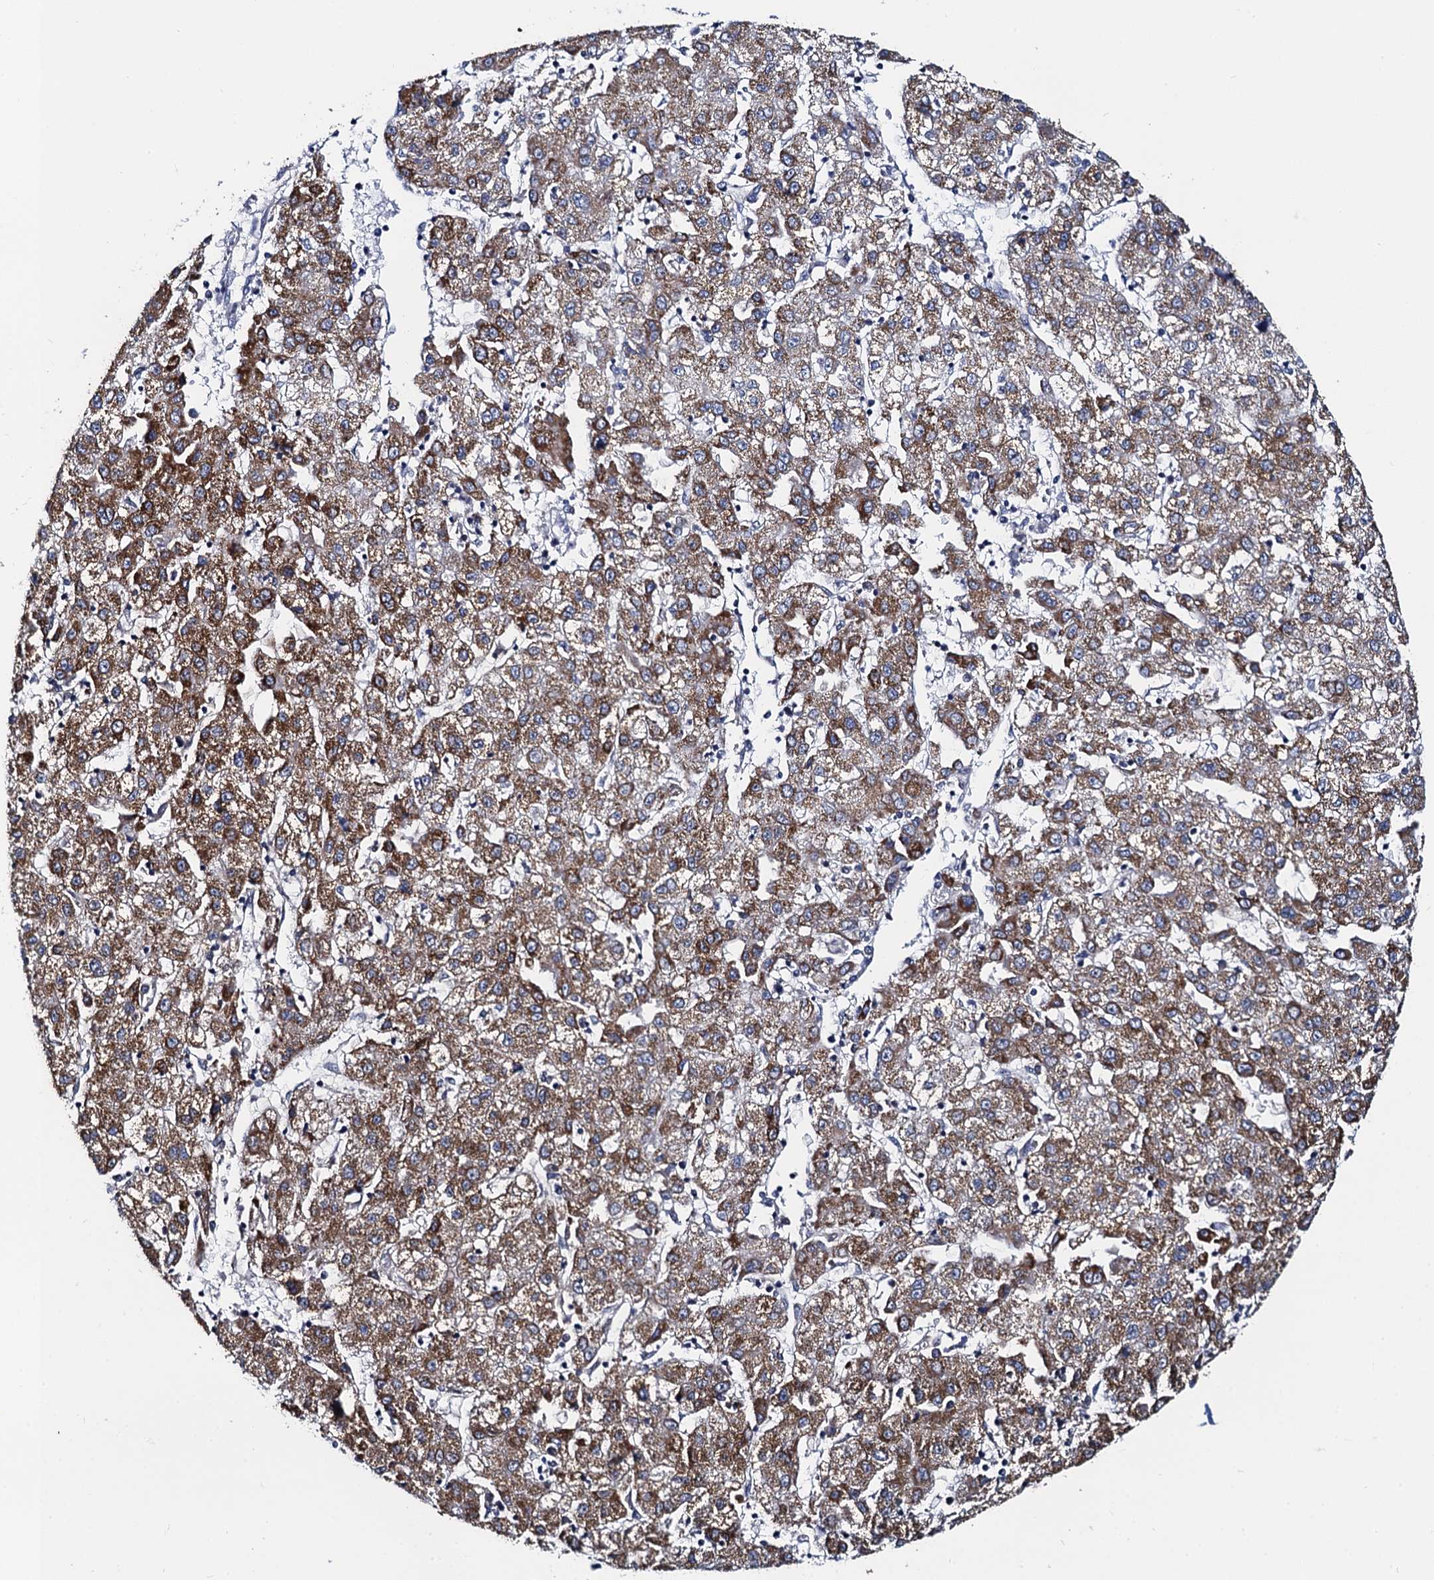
{"staining": {"intensity": "strong", "quantity": ">75%", "location": "cytoplasmic/membranous"}, "tissue": "liver cancer", "cell_type": "Tumor cells", "image_type": "cancer", "snomed": [{"axis": "morphology", "description": "Carcinoma, Hepatocellular, NOS"}, {"axis": "topography", "description": "Liver"}], "caption": "A high amount of strong cytoplasmic/membranous positivity is seen in about >75% of tumor cells in liver cancer (hepatocellular carcinoma) tissue.", "gene": "ACADSB", "patient": {"sex": "male", "age": 72}}